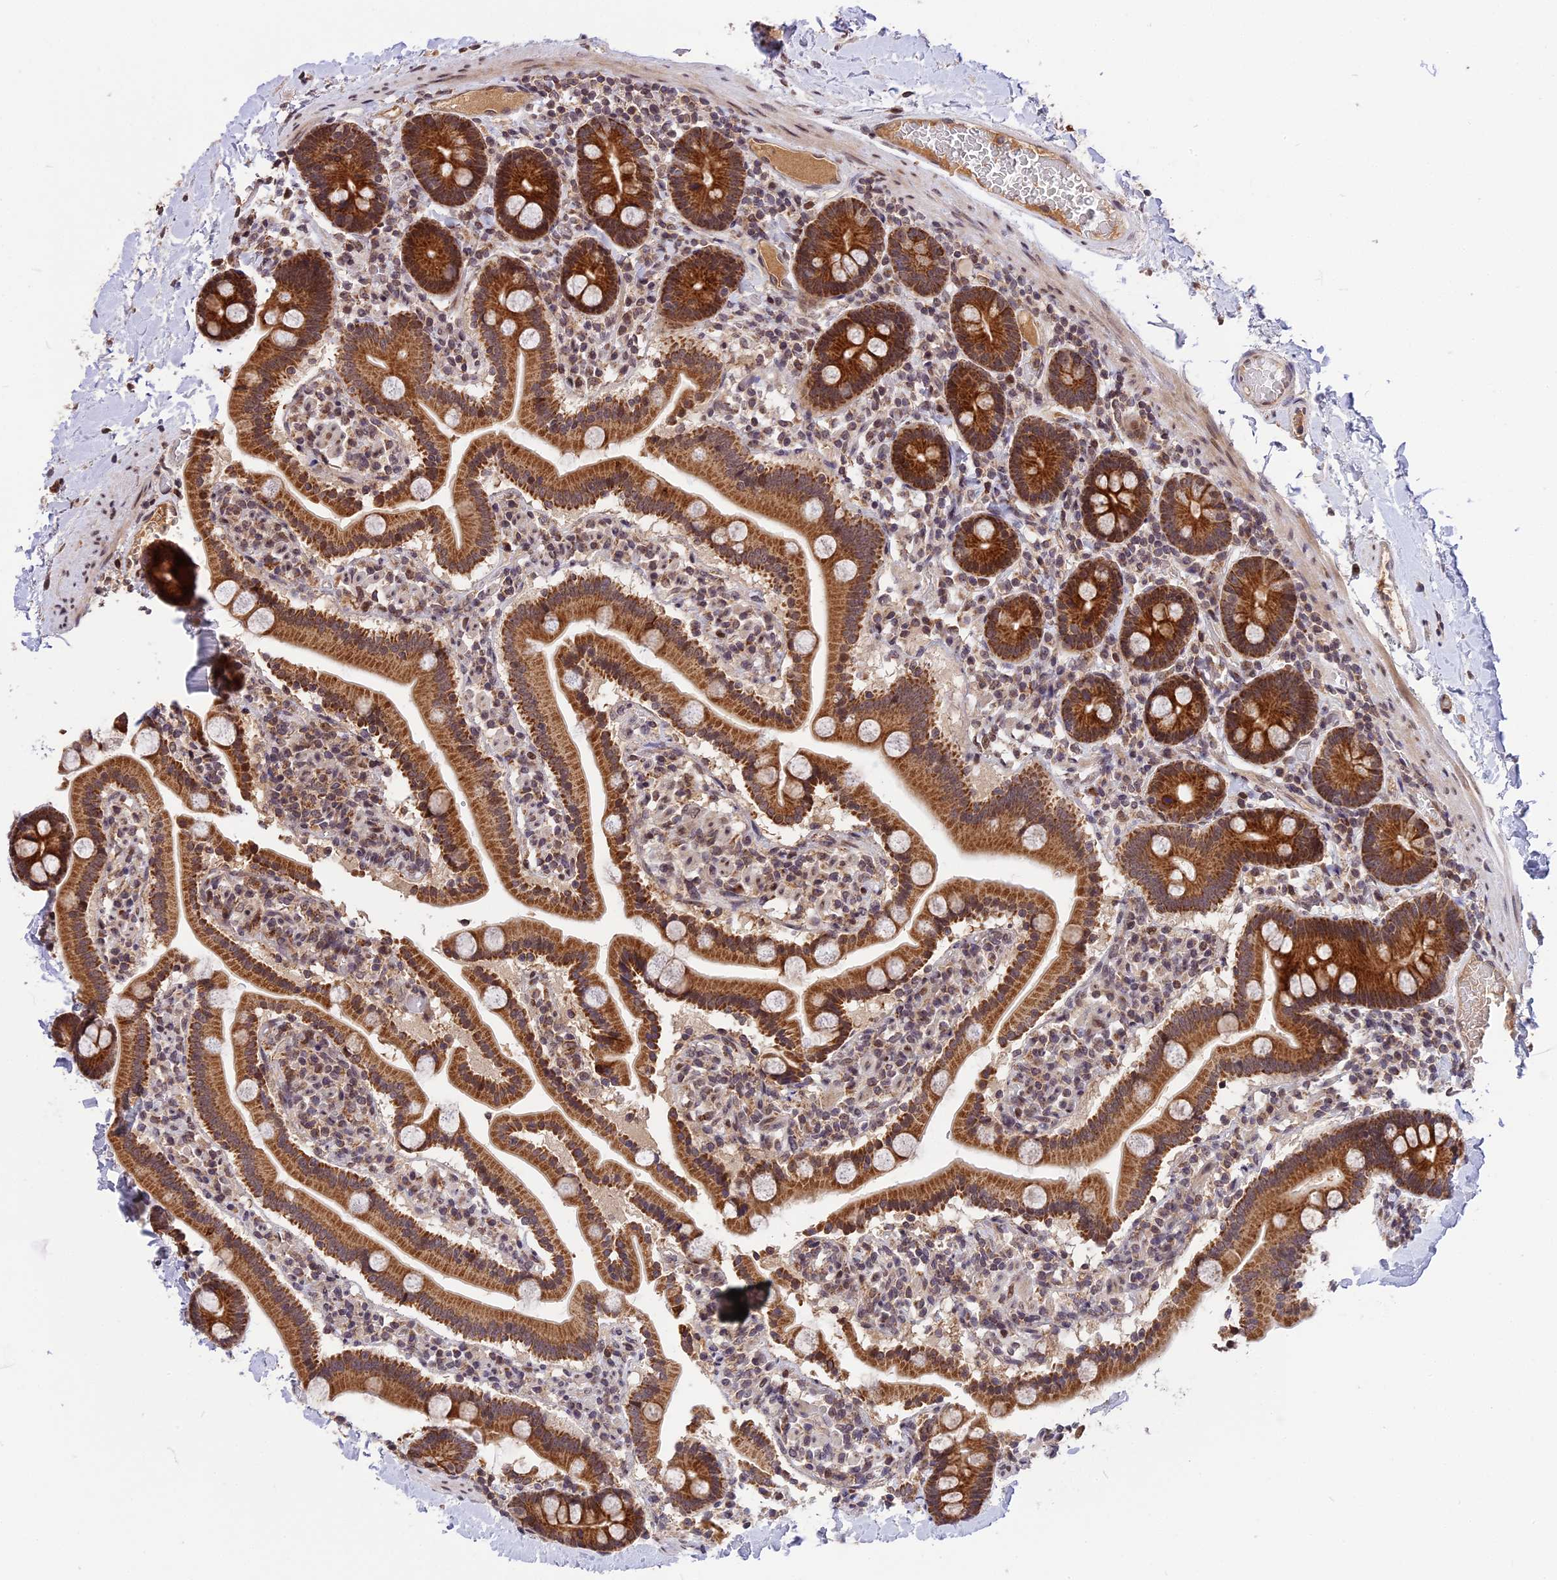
{"staining": {"intensity": "strong", "quantity": ">75%", "location": "cytoplasmic/membranous"}, "tissue": "duodenum", "cell_type": "Glandular cells", "image_type": "normal", "snomed": [{"axis": "morphology", "description": "Normal tissue, NOS"}, {"axis": "topography", "description": "Duodenum"}], "caption": "Immunohistochemical staining of unremarkable duodenum shows >75% levels of strong cytoplasmic/membranous protein expression in approximately >75% of glandular cells.", "gene": "RERGL", "patient": {"sex": "male", "age": 55}}